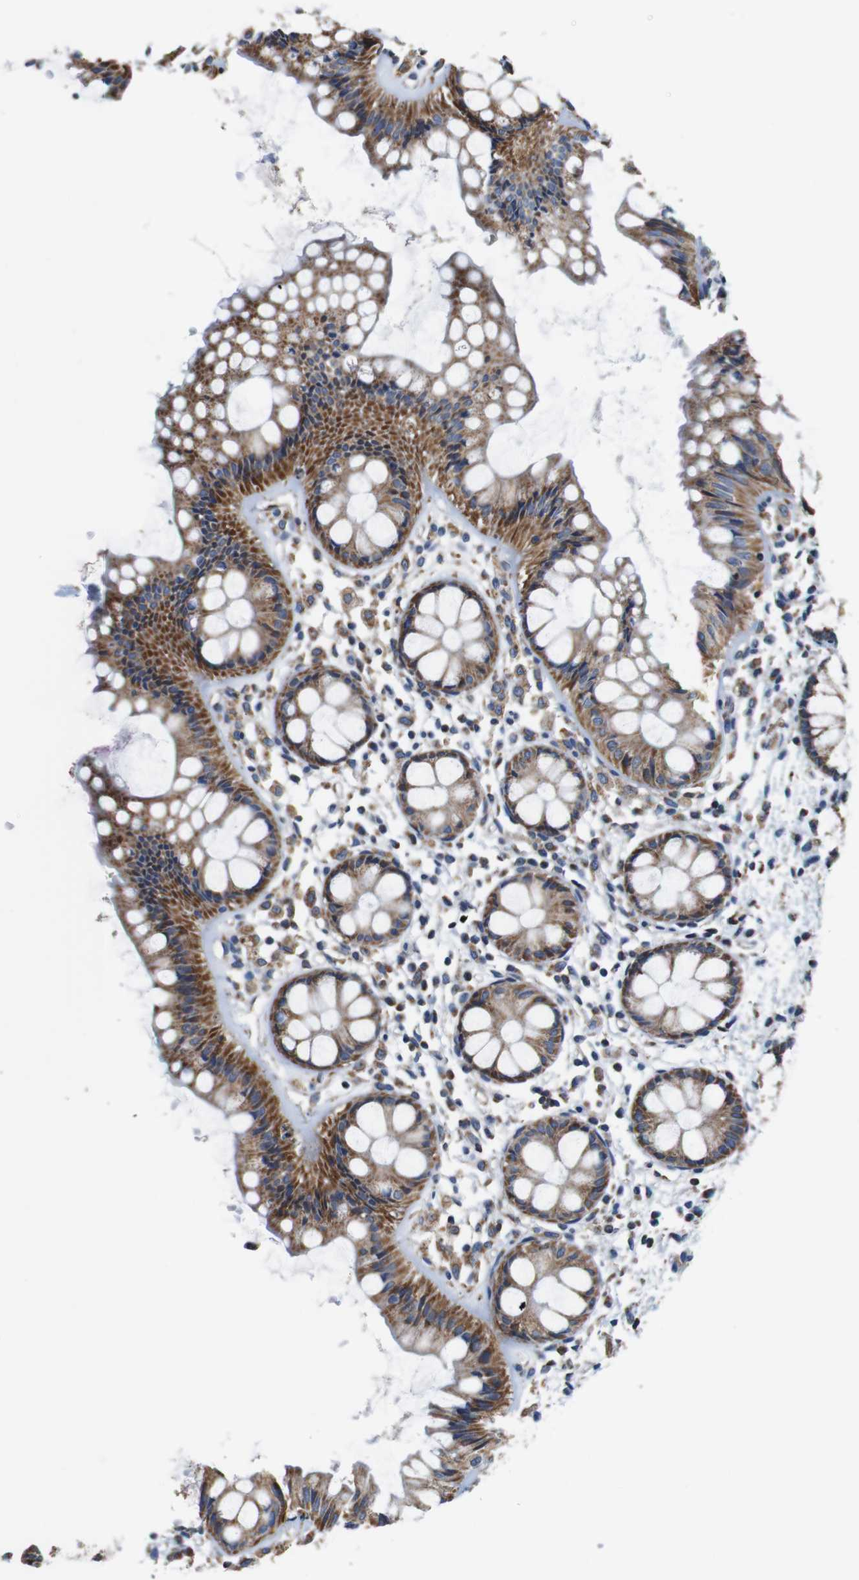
{"staining": {"intensity": "moderate", "quantity": ">75%", "location": "cytoplasmic/membranous"}, "tissue": "rectum", "cell_type": "Glandular cells", "image_type": "normal", "snomed": [{"axis": "morphology", "description": "Normal tissue, NOS"}, {"axis": "topography", "description": "Rectum"}], "caption": "This image reveals immunohistochemistry staining of normal human rectum, with medium moderate cytoplasmic/membranous positivity in approximately >75% of glandular cells.", "gene": "LRP4", "patient": {"sex": "female", "age": 66}}